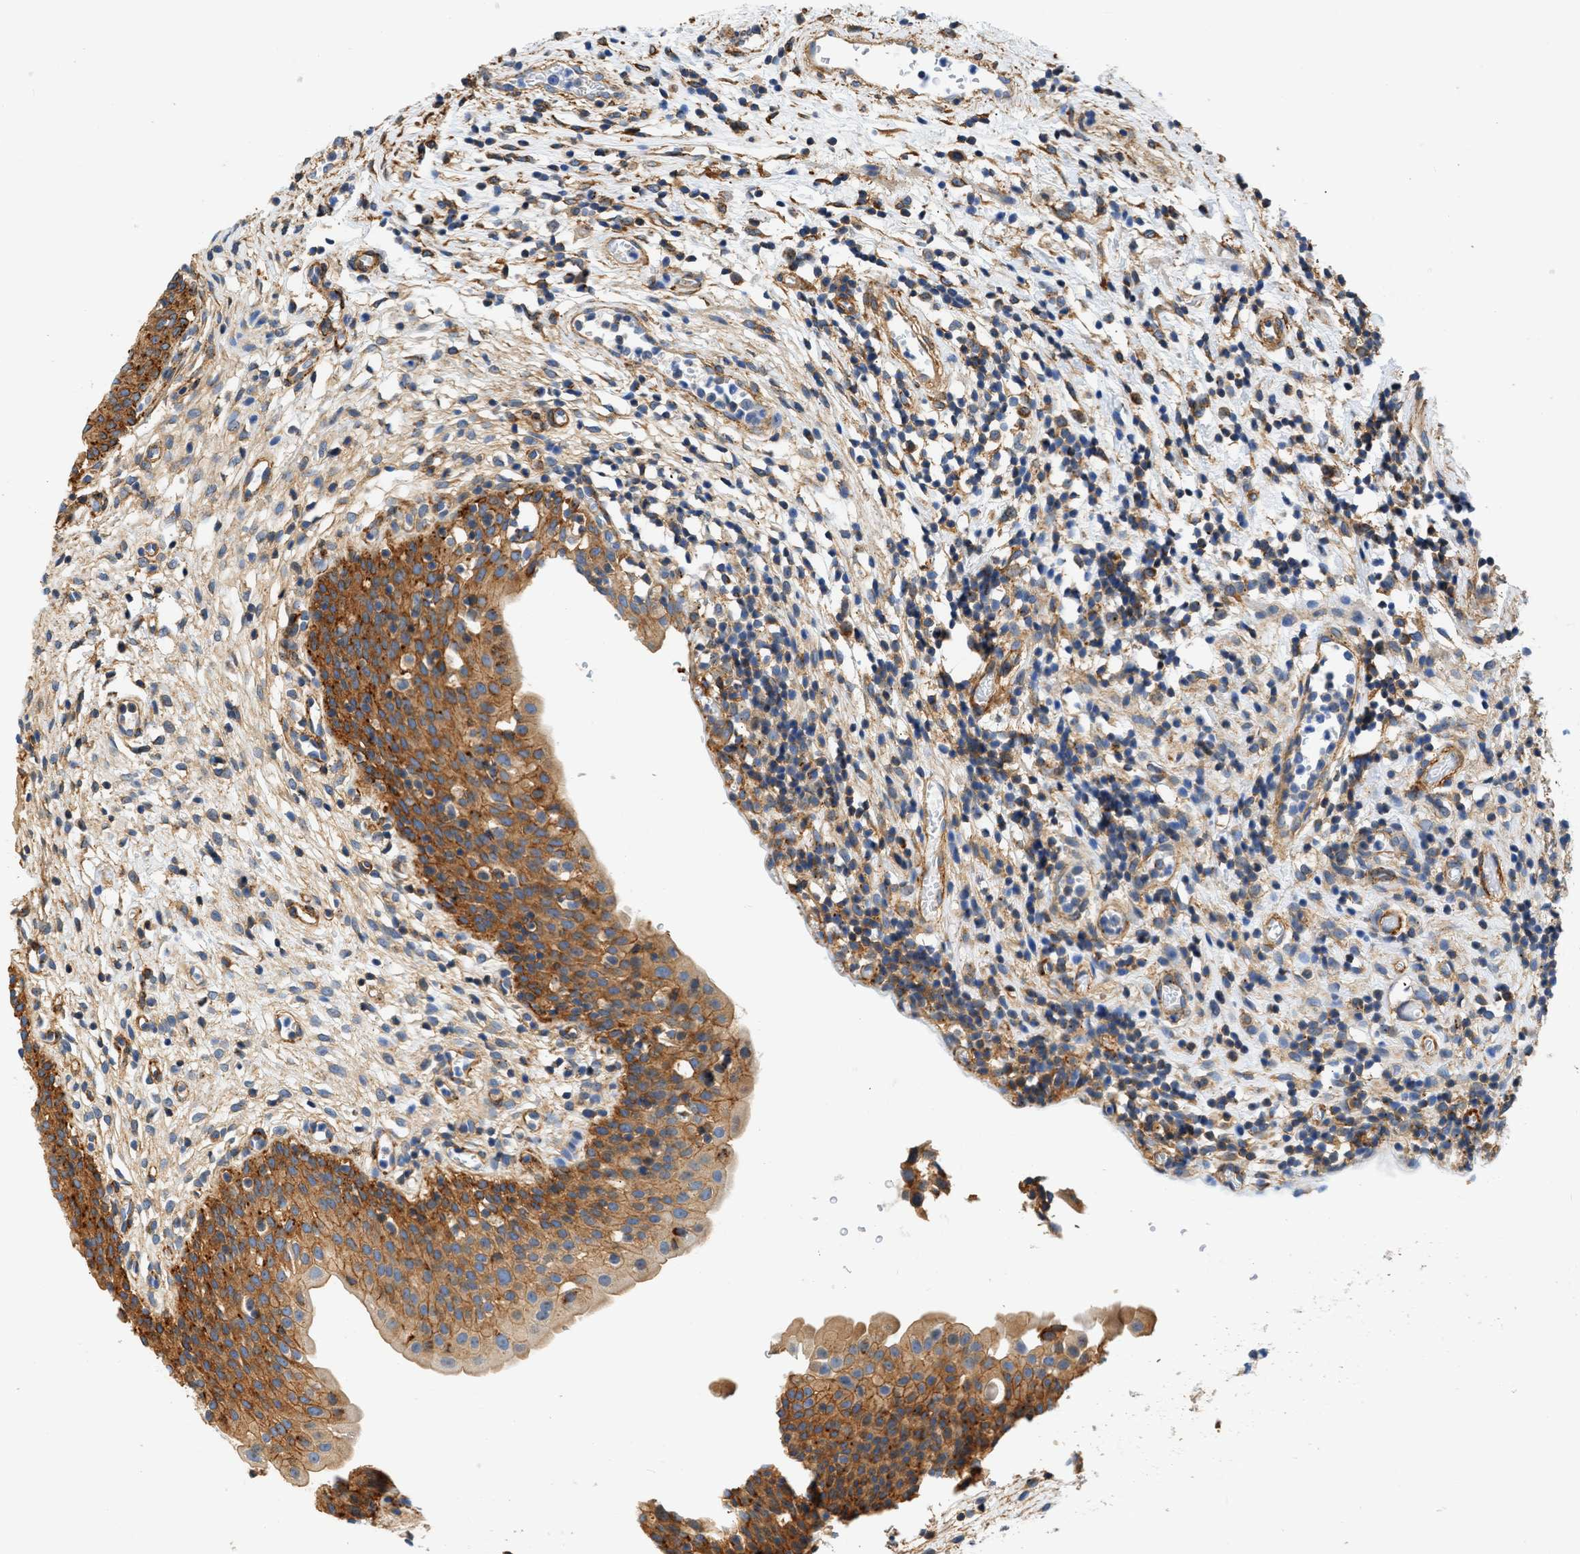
{"staining": {"intensity": "moderate", "quantity": ">75%", "location": "cytoplasmic/membranous"}, "tissue": "urinary bladder", "cell_type": "Urothelial cells", "image_type": "normal", "snomed": [{"axis": "morphology", "description": "Normal tissue, NOS"}, {"axis": "topography", "description": "Urinary bladder"}], "caption": "Immunohistochemistry of unremarkable human urinary bladder displays medium levels of moderate cytoplasmic/membranous positivity in approximately >75% of urothelial cells.", "gene": "SEPTIN2", "patient": {"sex": "male", "age": 37}}